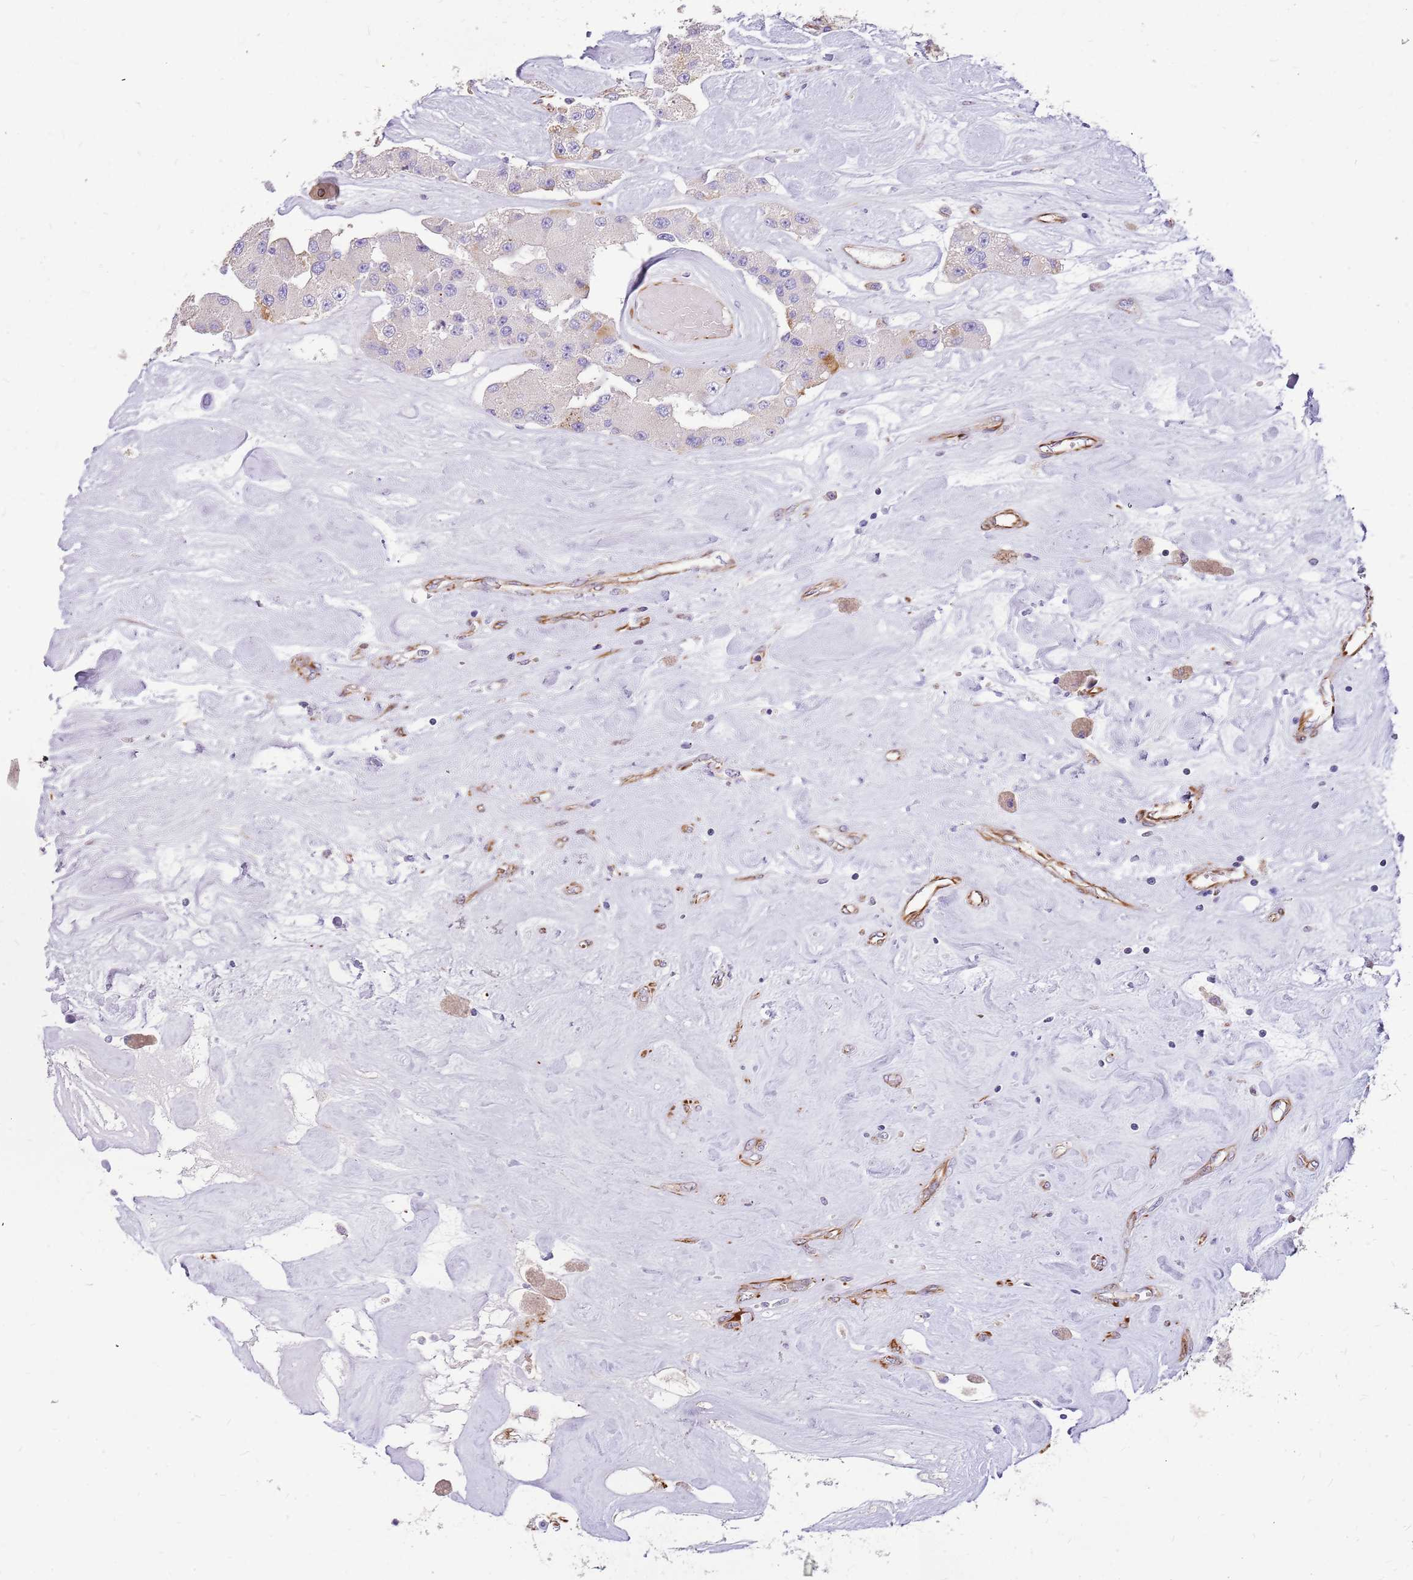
{"staining": {"intensity": "negative", "quantity": "none", "location": "none"}, "tissue": "carcinoid", "cell_type": "Tumor cells", "image_type": "cancer", "snomed": [{"axis": "morphology", "description": "Carcinoid, malignant, NOS"}, {"axis": "topography", "description": "Pancreas"}], "caption": "Immunohistochemical staining of carcinoid (malignant) displays no significant expression in tumor cells.", "gene": "ZDHHC1", "patient": {"sex": "male", "age": 41}}